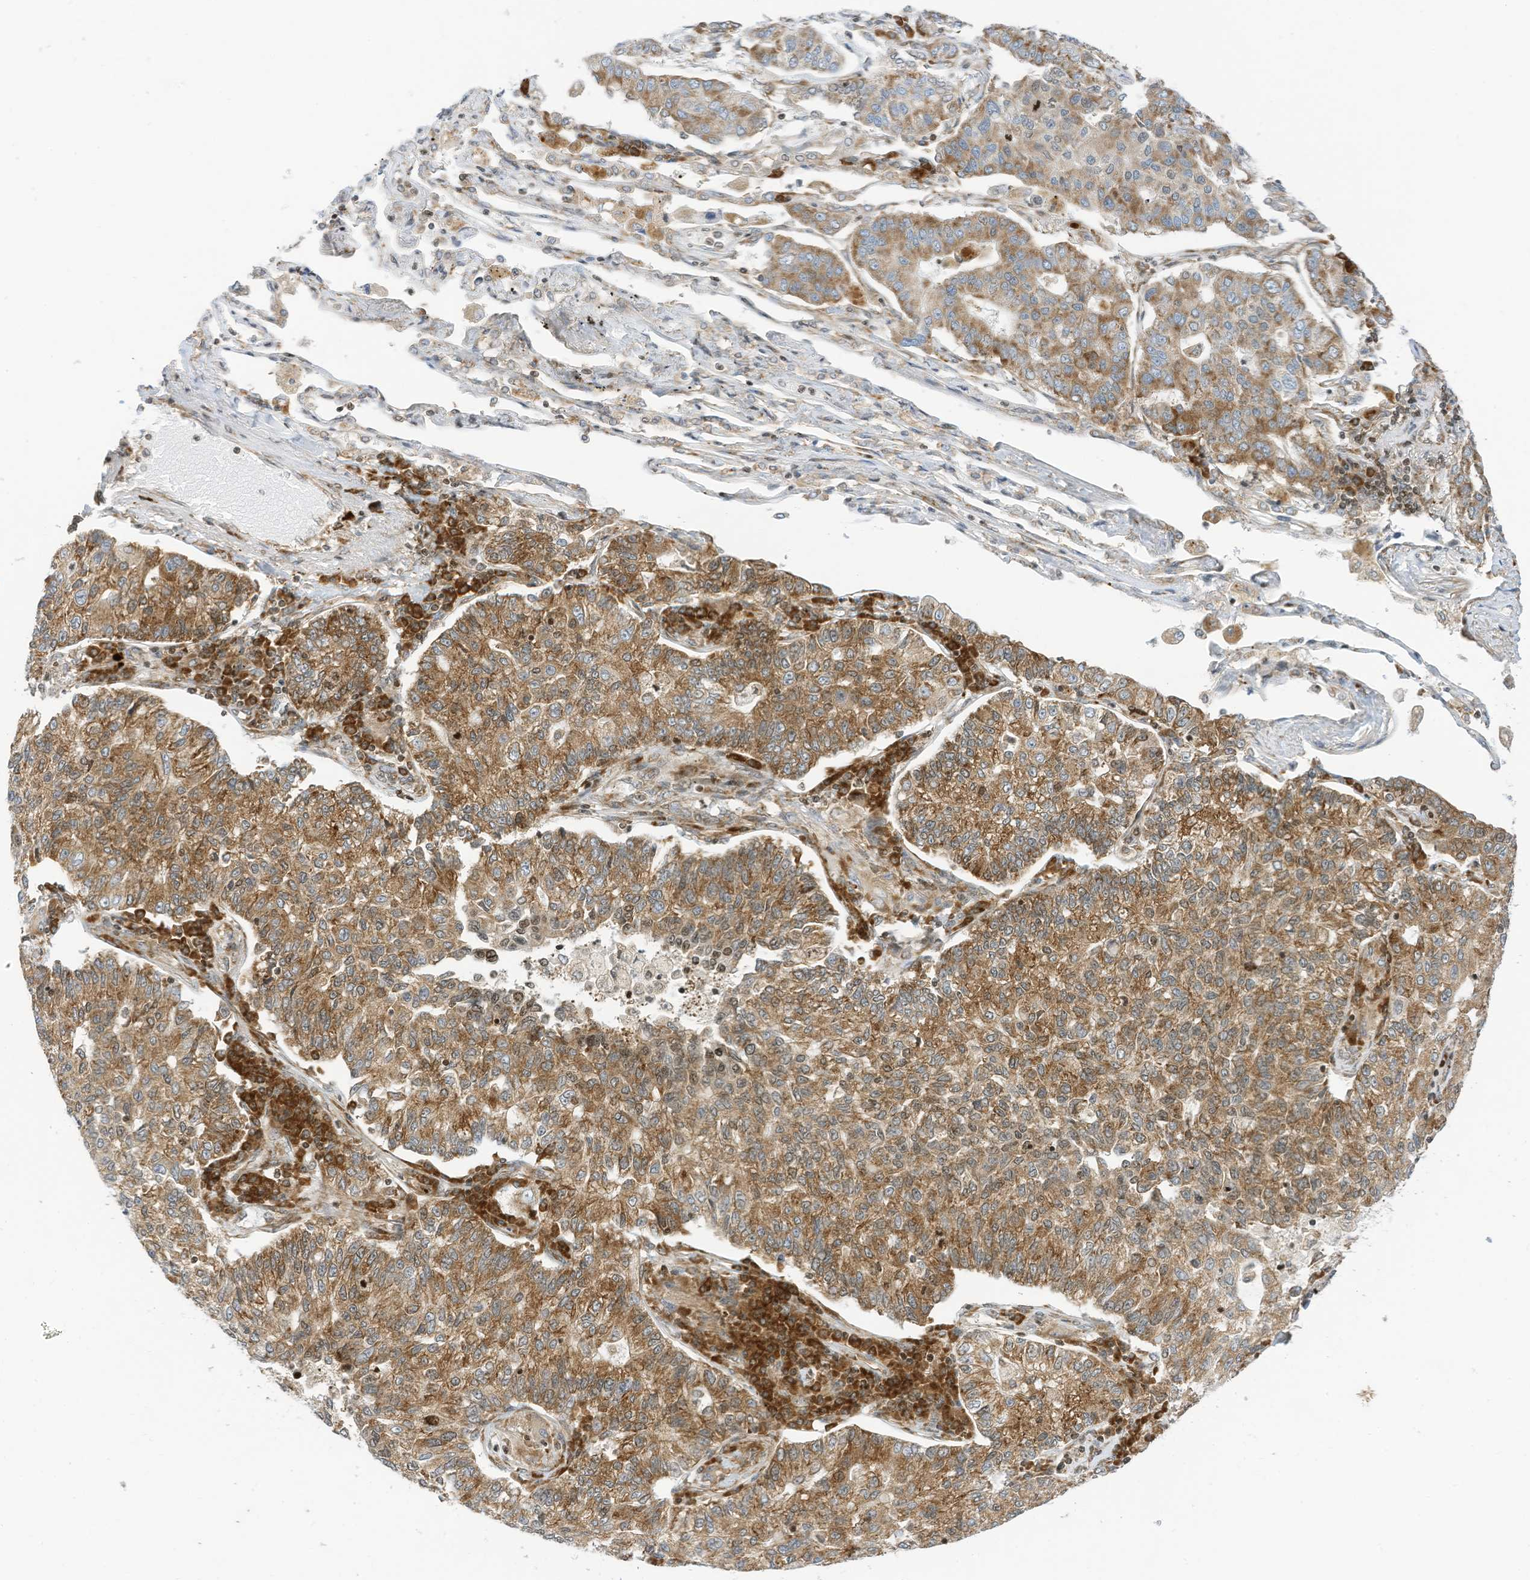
{"staining": {"intensity": "moderate", "quantity": ">75%", "location": "cytoplasmic/membranous"}, "tissue": "lung cancer", "cell_type": "Tumor cells", "image_type": "cancer", "snomed": [{"axis": "morphology", "description": "Adenocarcinoma, NOS"}, {"axis": "topography", "description": "Lung"}], "caption": "Adenocarcinoma (lung) stained with a protein marker exhibits moderate staining in tumor cells.", "gene": "EDF1", "patient": {"sex": "male", "age": 49}}